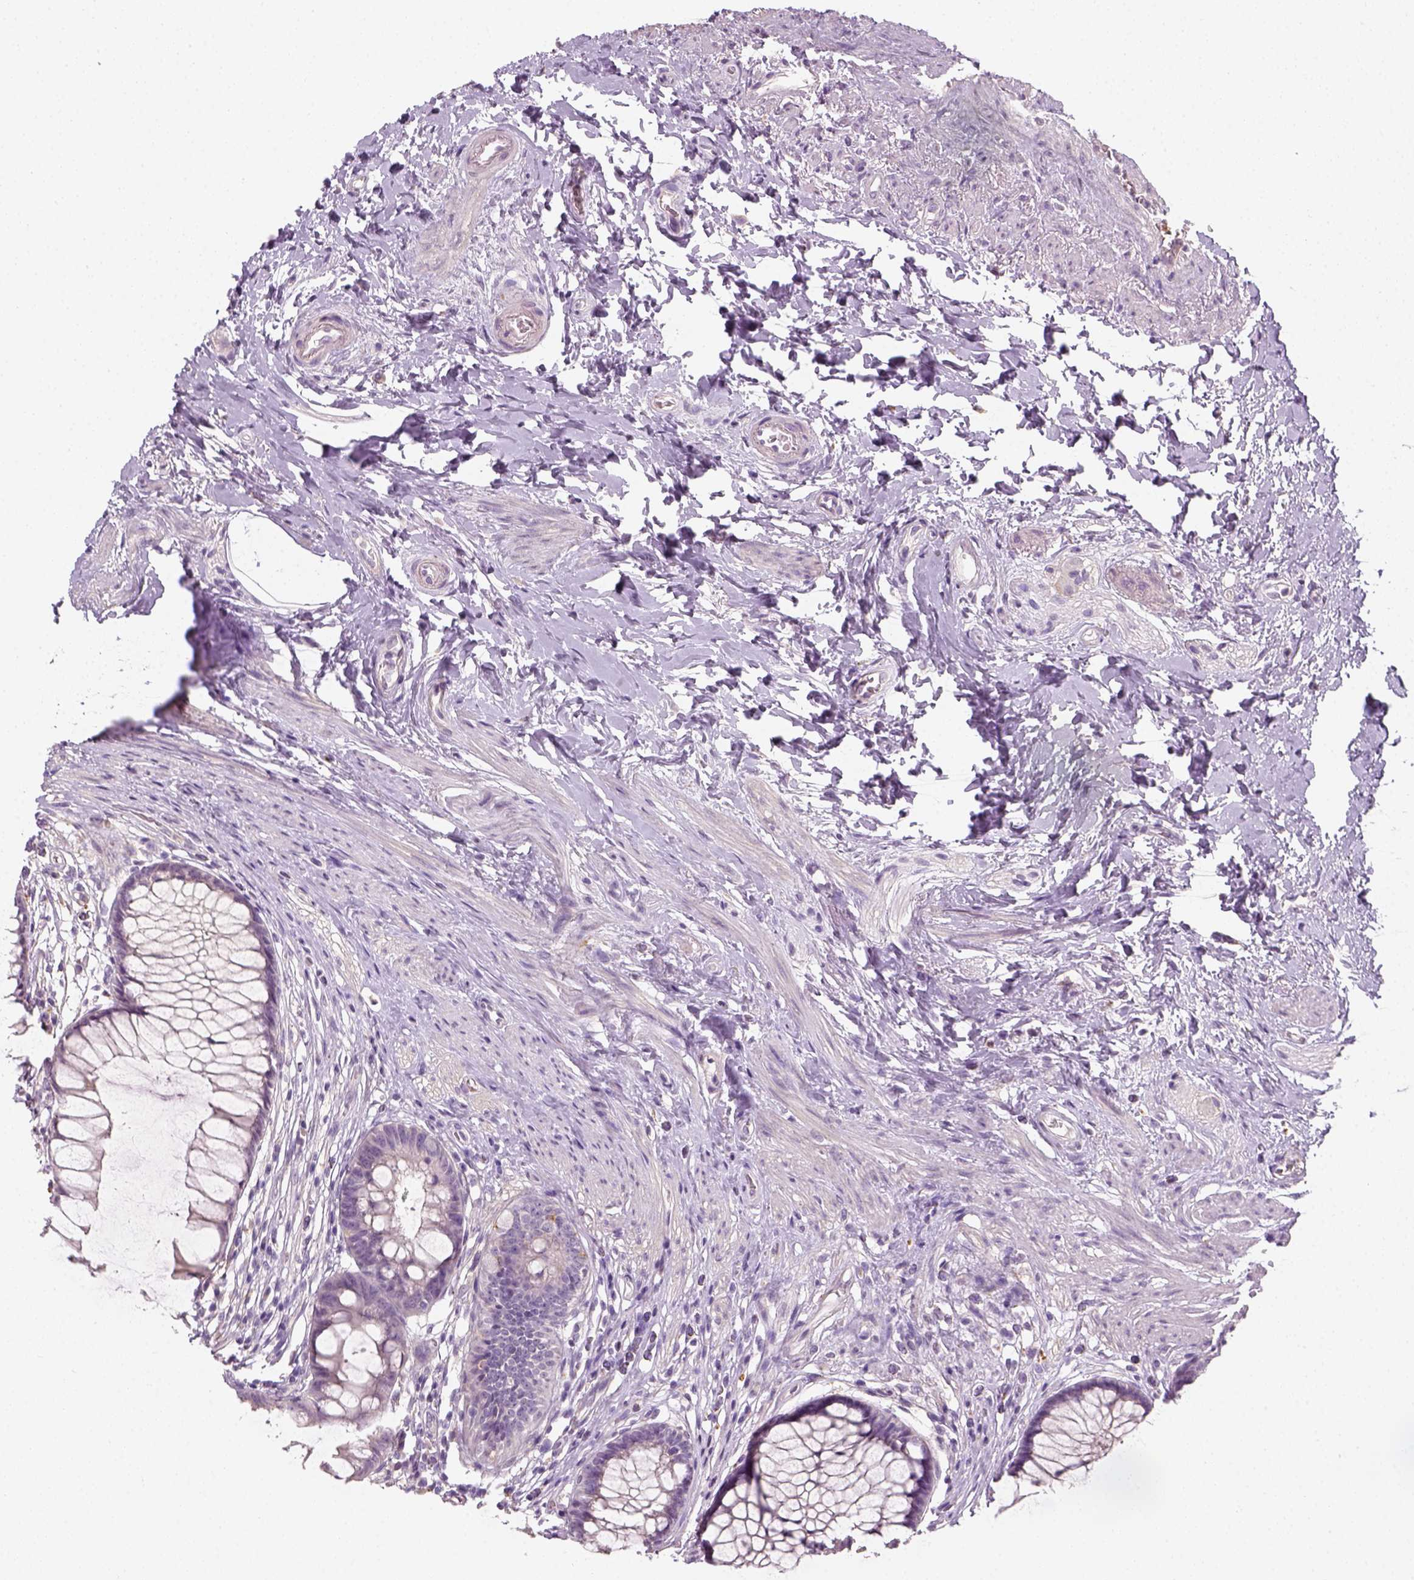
{"staining": {"intensity": "negative", "quantity": "none", "location": "none"}, "tissue": "rectum", "cell_type": "Glandular cells", "image_type": "normal", "snomed": [{"axis": "morphology", "description": "Normal tissue, NOS"}, {"axis": "topography", "description": "Smooth muscle"}, {"axis": "topography", "description": "Rectum"}], "caption": "Immunohistochemistry photomicrograph of benign human rectum stained for a protein (brown), which shows no staining in glandular cells.", "gene": "FAM163B", "patient": {"sex": "male", "age": 53}}